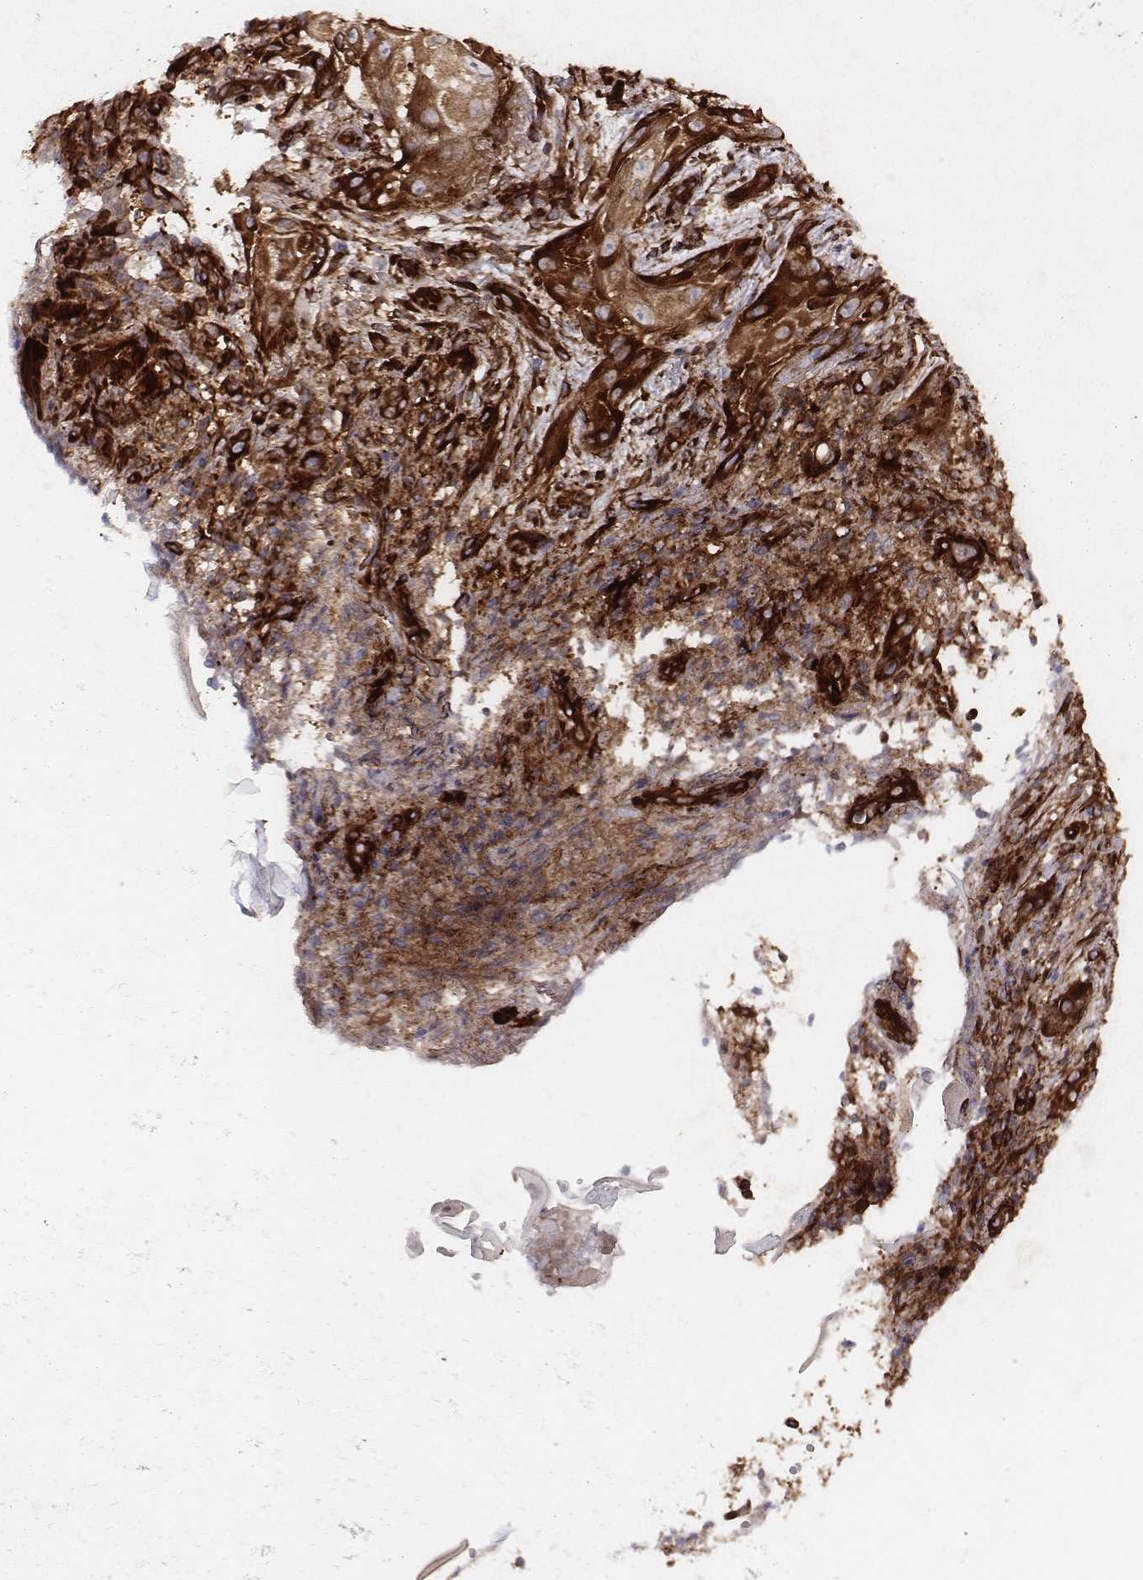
{"staining": {"intensity": "strong", "quantity": ">75%", "location": "cytoplasmic/membranous"}, "tissue": "skin cancer", "cell_type": "Tumor cells", "image_type": "cancer", "snomed": [{"axis": "morphology", "description": "Squamous cell carcinoma, NOS"}, {"axis": "topography", "description": "Skin"}], "caption": "Immunohistochemistry (IHC) histopathology image of squamous cell carcinoma (skin) stained for a protein (brown), which reveals high levels of strong cytoplasmic/membranous staining in about >75% of tumor cells.", "gene": "TXLNA", "patient": {"sex": "male", "age": 62}}